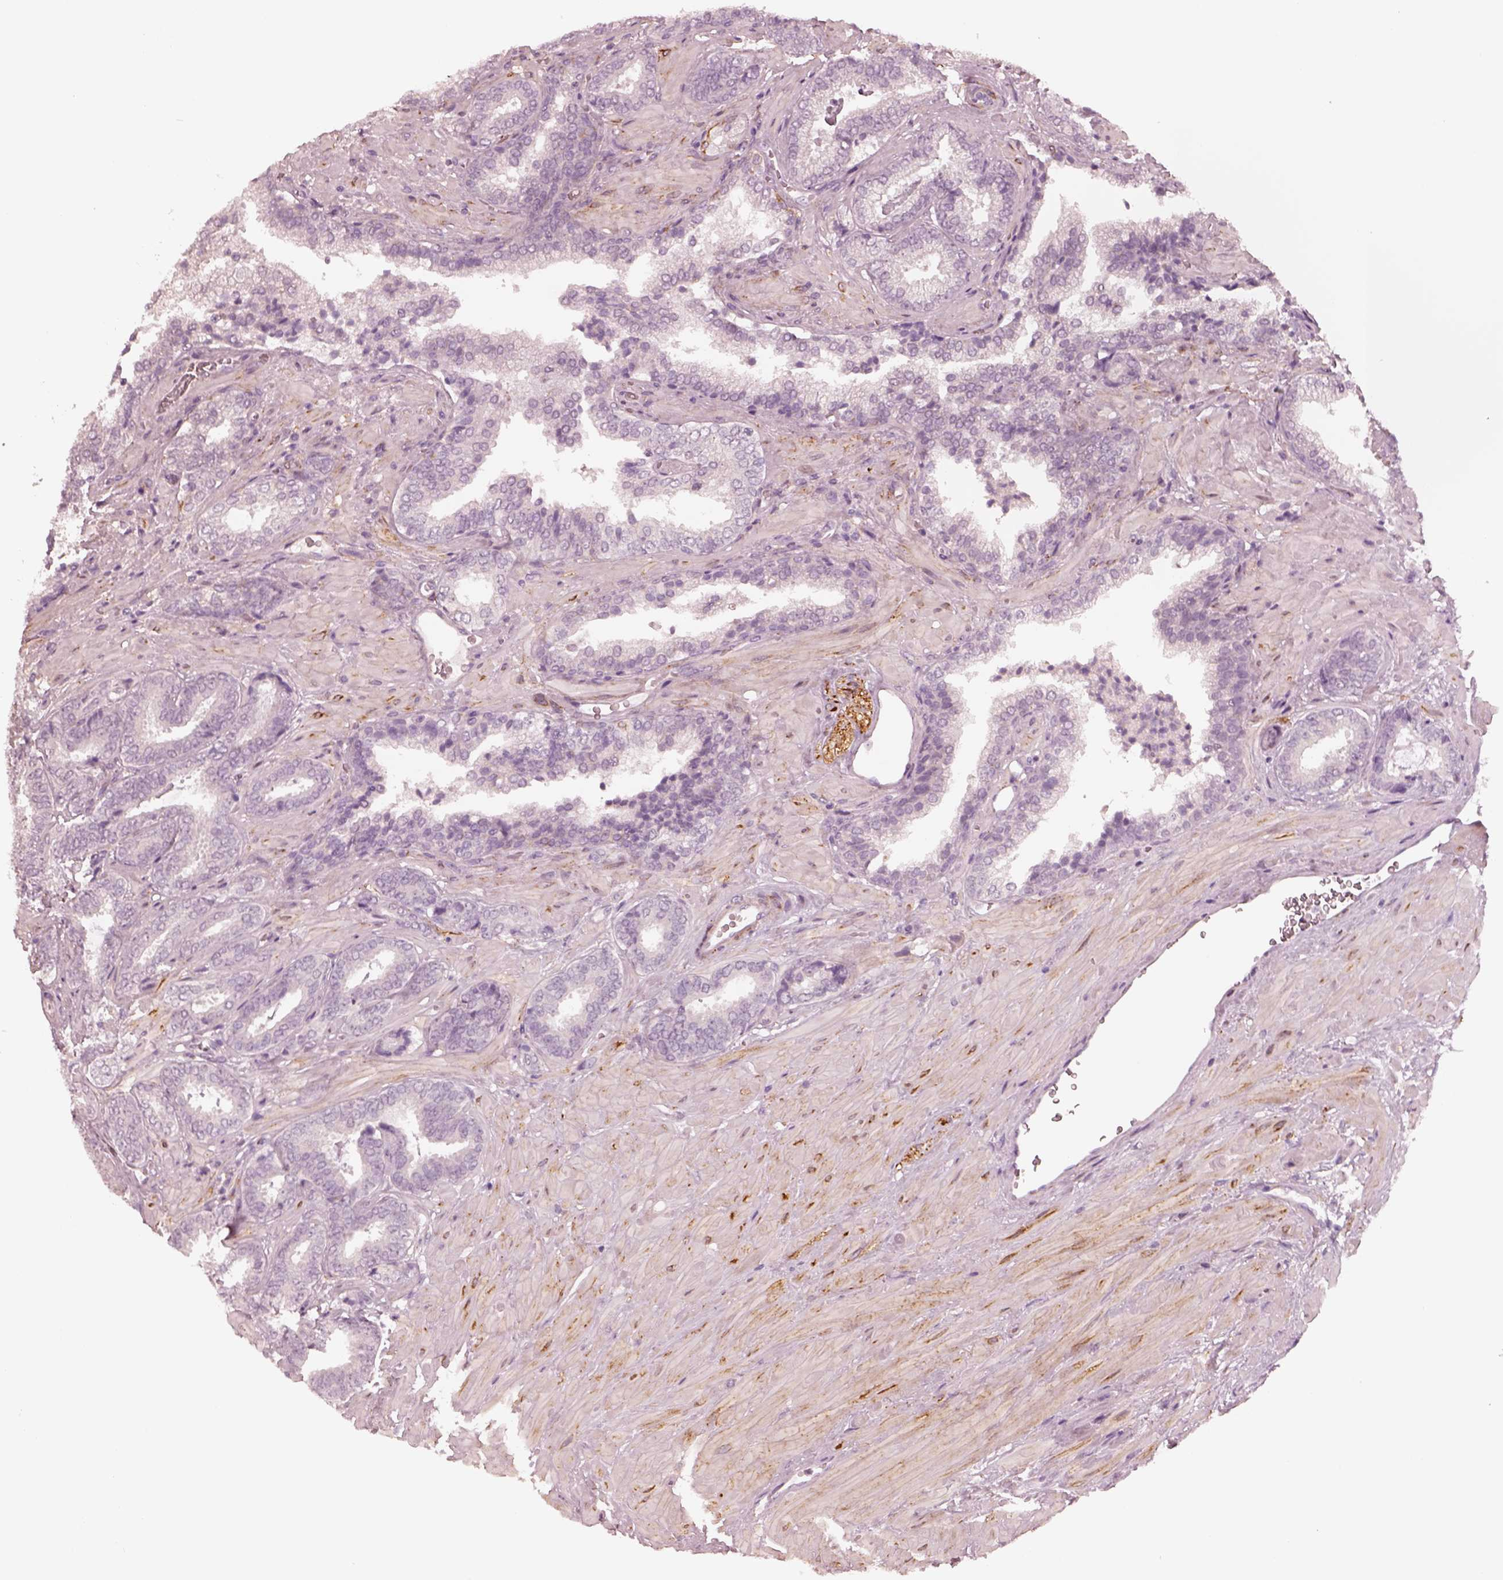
{"staining": {"intensity": "negative", "quantity": "none", "location": "none"}, "tissue": "prostate cancer", "cell_type": "Tumor cells", "image_type": "cancer", "snomed": [{"axis": "morphology", "description": "Adenocarcinoma, Low grade"}, {"axis": "topography", "description": "Prostate"}], "caption": "The photomicrograph shows no staining of tumor cells in adenocarcinoma (low-grade) (prostate).", "gene": "DNAAF9", "patient": {"sex": "male", "age": 61}}